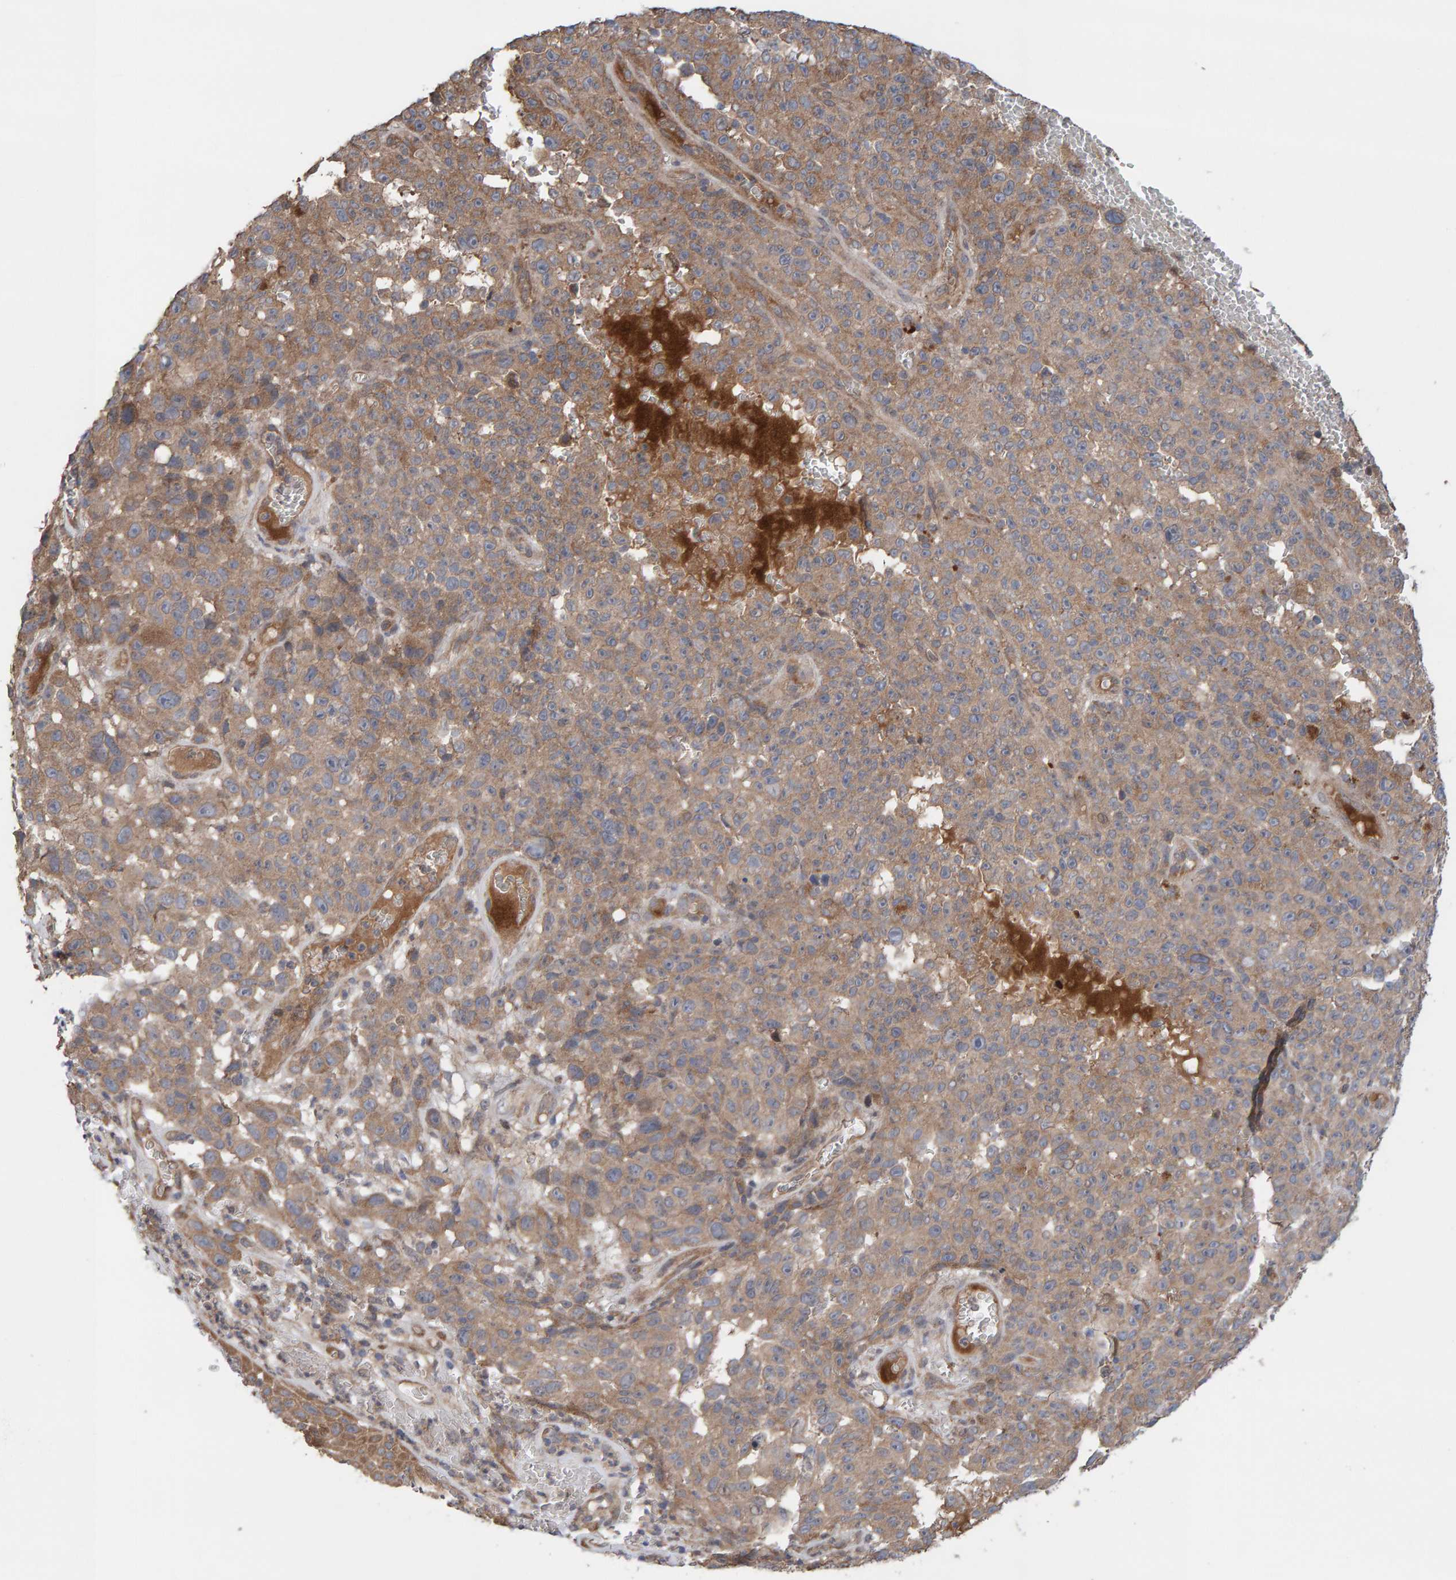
{"staining": {"intensity": "moderate", "quantity": ">75%", "location": "cytoplasmic/membranous"}, "tissue": "melanoma", "cell_type": "Tumor cells", "image_type": "cancer", "snomed": [{"axis": "morphology", "description": "Malignant melanoma, NOS"}, {"axis": "topography", "description": "Skin"}], "caption": "Tumor cells reveal medium levels of moderate cytoplasmic/membranous staining in approximately >75% of cells in human malignant melanoma. The protein is stained brown, and the nuclei are stained in blue (DAB (3,3'-diaminobenzidine) IHC with brightfield microscopy, high magnification).", "gene": "LRSAM1", "patient": {"sex": "female", "age": 82}}